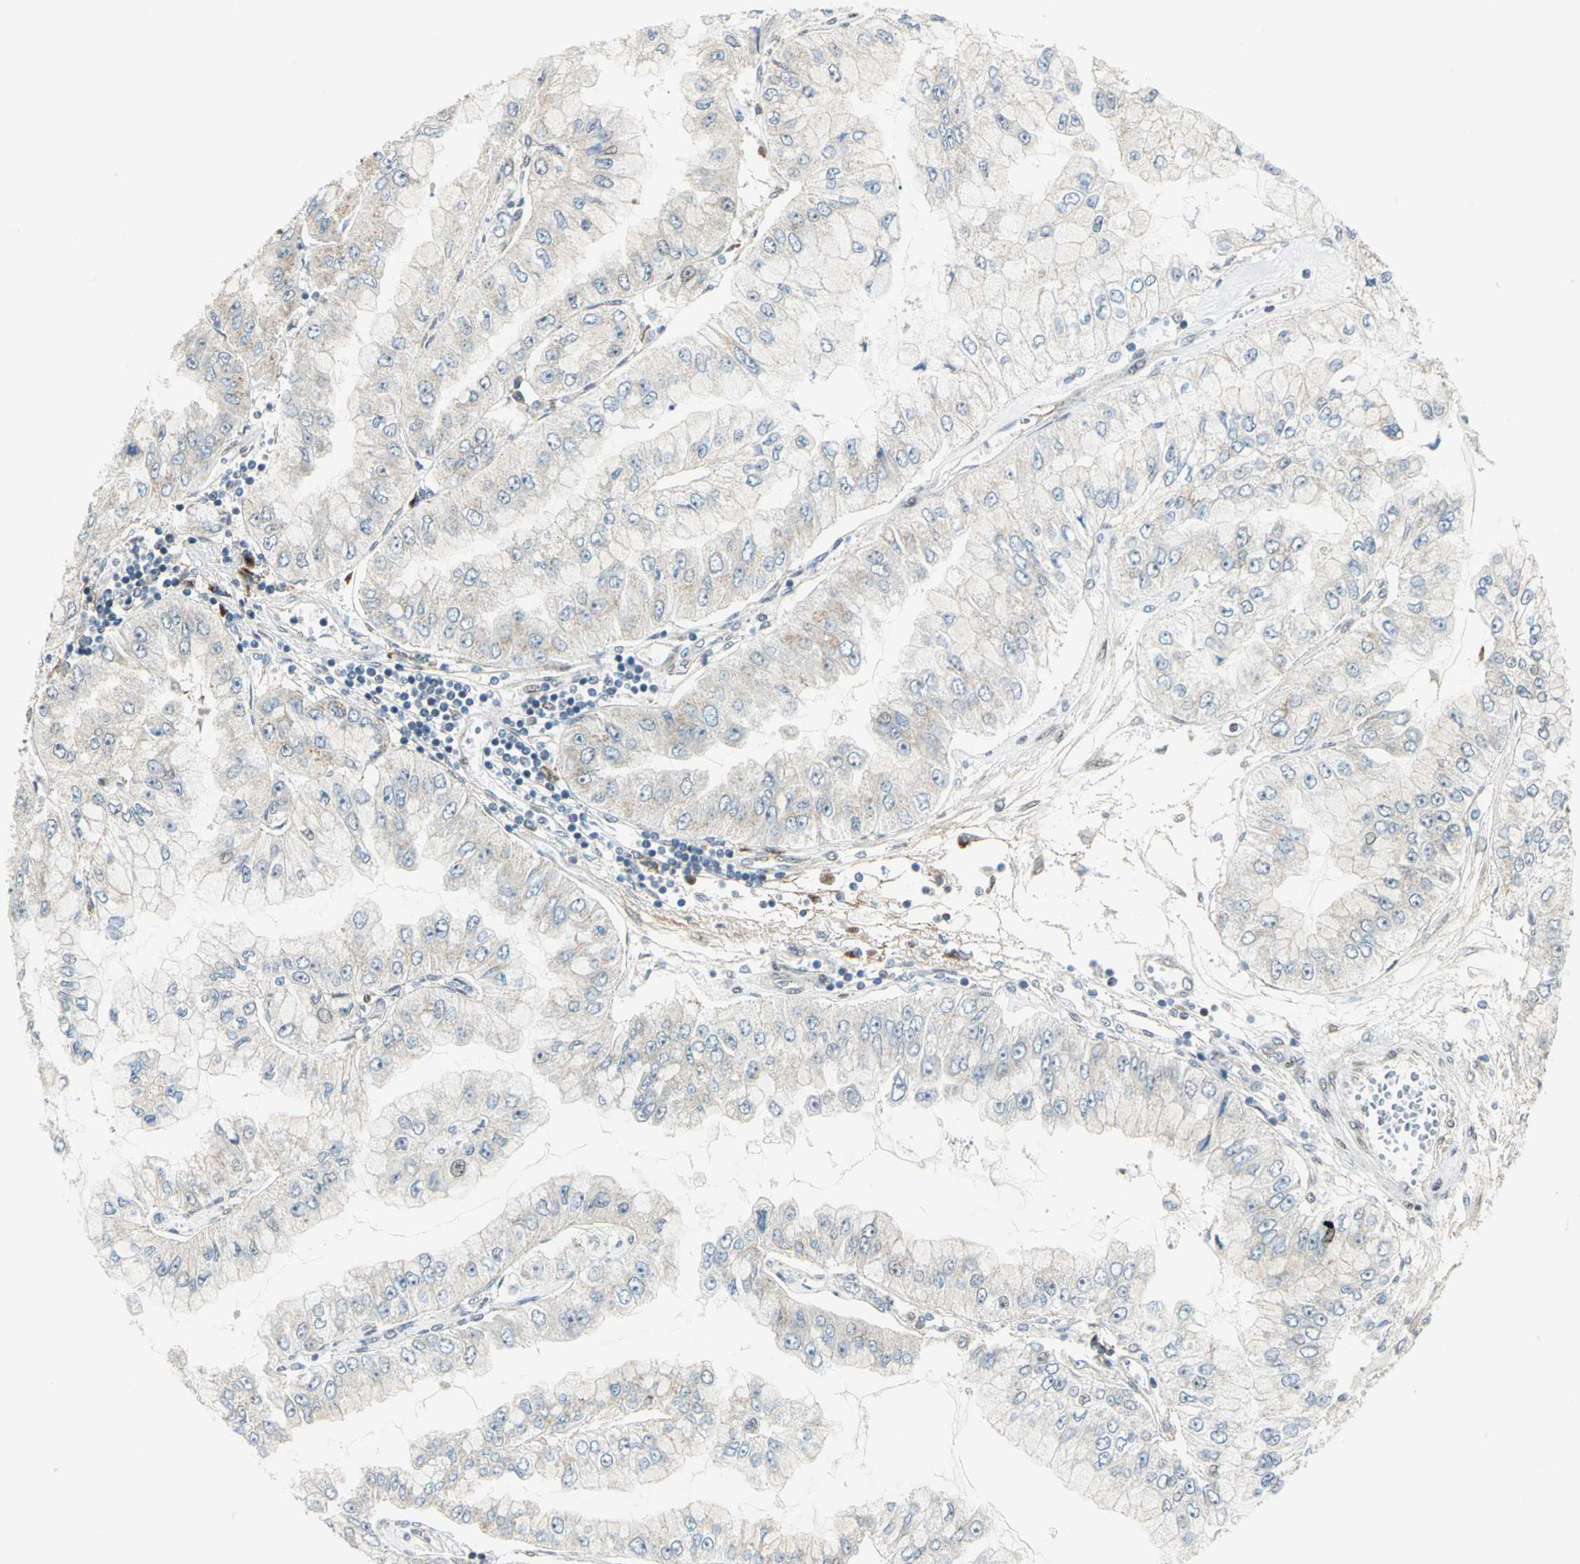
{"staining": {"intensity": "weak", "quantity": "25%-75%", "location": "cytoplasmic/membranous"}, "tissue": "liver cancer", "cell_type": "Tumor cells", "image_type": "cancer", "snomed": [{"axis": "morphology", "description": "Cholangiocarcinoma"}, {"axis": "topography", "description": "Liver"}], "caption": "Immunohistochemistry (IHC) (DAB (3,3'-diaminobenzidine)) staining of cholangiocarcinoma (liver) displays weak cytoplasmic/membranous protein expression in approximately 25%-75% of tumor cells. (brown staining indicates protein expression, while blue staining denotes nuclei).", "gene": "ATP6V1A", "patient": {"sex": "female", "age": 79}}